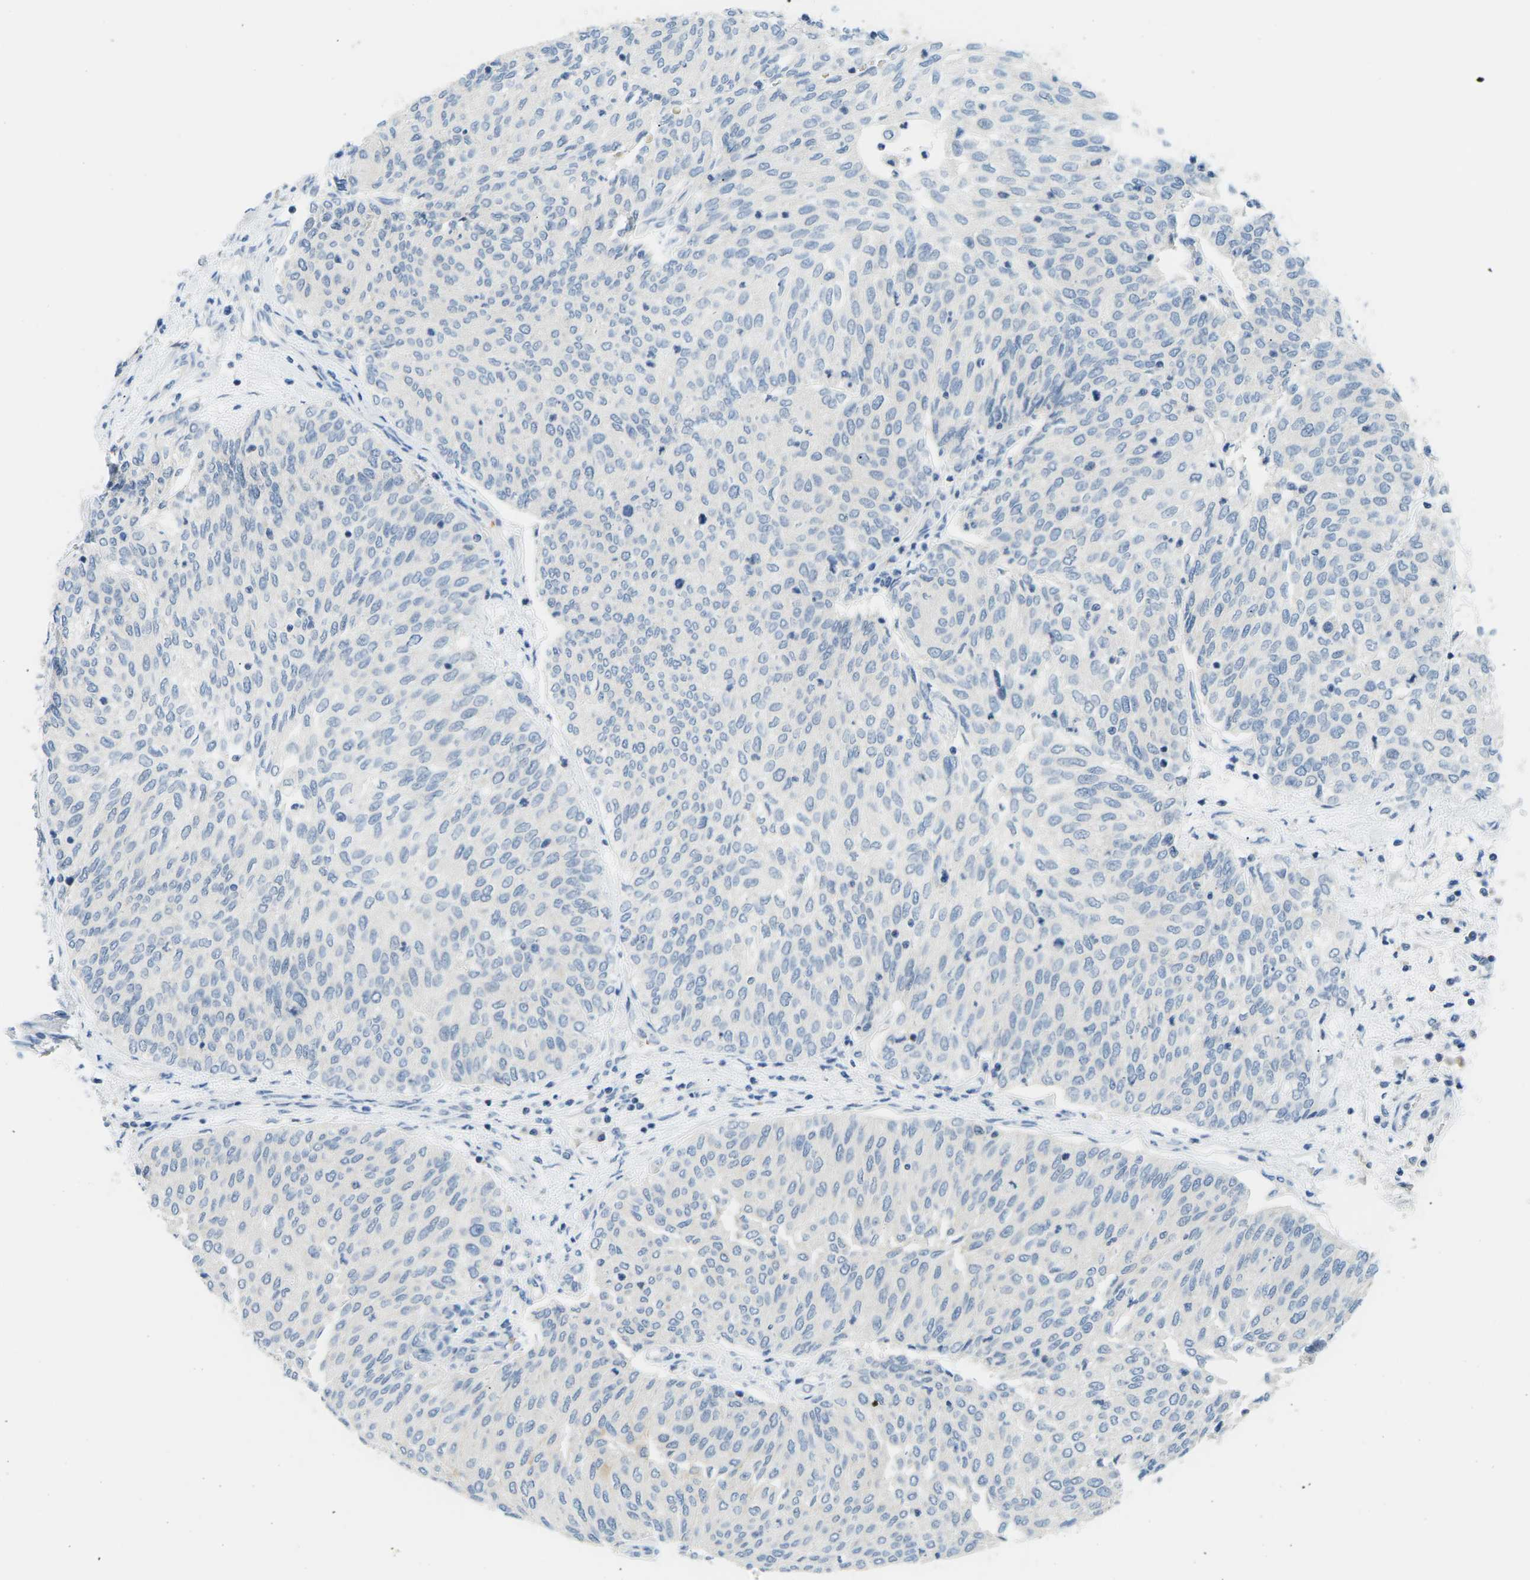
{"staining": {"intensity": "negative", "quantity": "none", "location": "none"}, "tissue": "urothelial cancer", "cell_type": "Tumor cells", "image_type": "cancer", "snomed": [{"axis": "morphology", "description": "Urothelial carcinoma, Low grade"}, {"axis": "topography", "description": "Urinary bladder"}], "caption": "High magnification brightfield microscopy of urothelial carcinoma (low-grade) stained with DAB (brown) and counterstained with hematoxylin (blue): tumor cells show no significant positivity.", "gene": "PSAT1", "patient": {"sex": "female", "age": 79}}